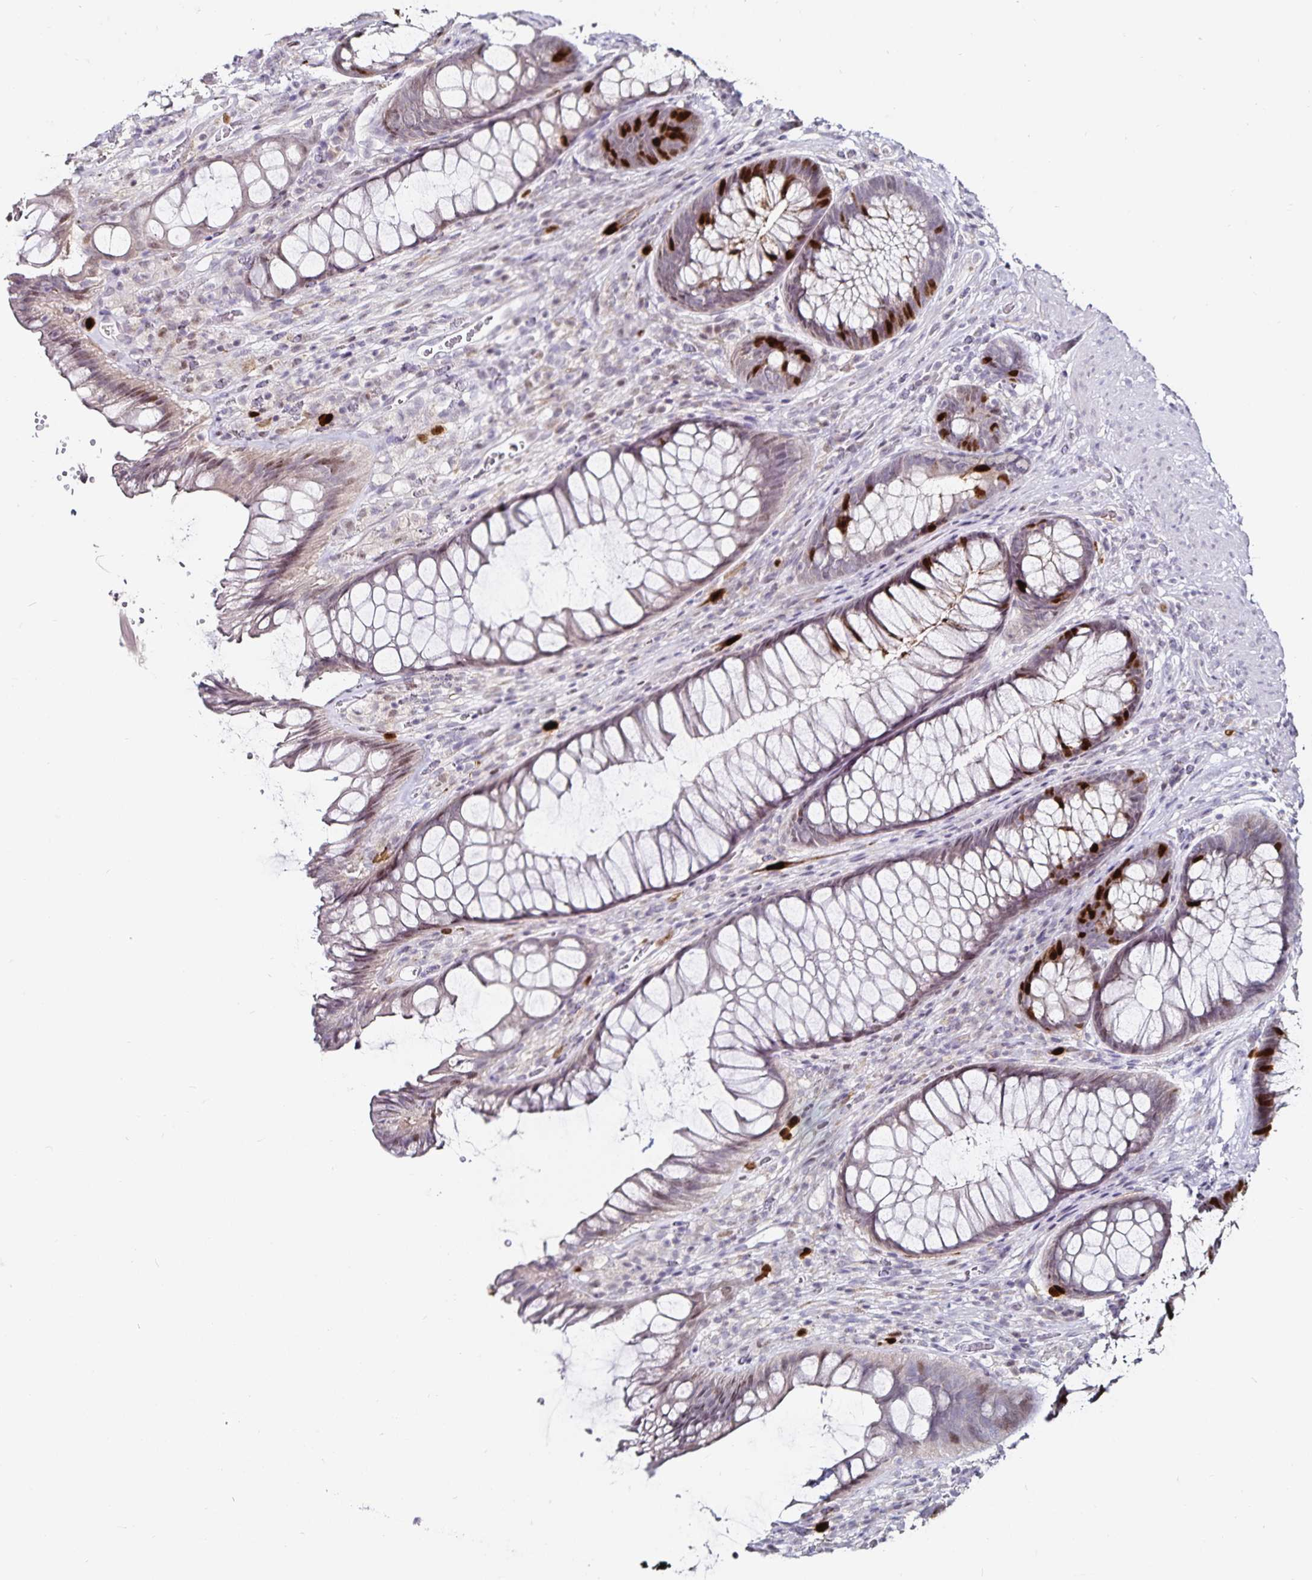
{"staining": {"intensity": "strong", "quantity": "<25%", "location": "nuclear"}, "tissue": "rectum", "cell_type": "Glandular cells", "image_type": "normal", "snomed": [{"axis": "morphology", "description": "Normal tissue, NOS"}, {"axis": "topography", "description": "Rectum"}], "caption": "Benign rectum was stained to show a protein in brown. There is medium levels of strong nuclear staining in about <25% of glandular cells. (DAB (3,3'-diaminobenzidine) = brown stain, brightfield microscopy at high magnification).", "gene": "ANLN", "patient": {"sex": "male", "age": 53}}